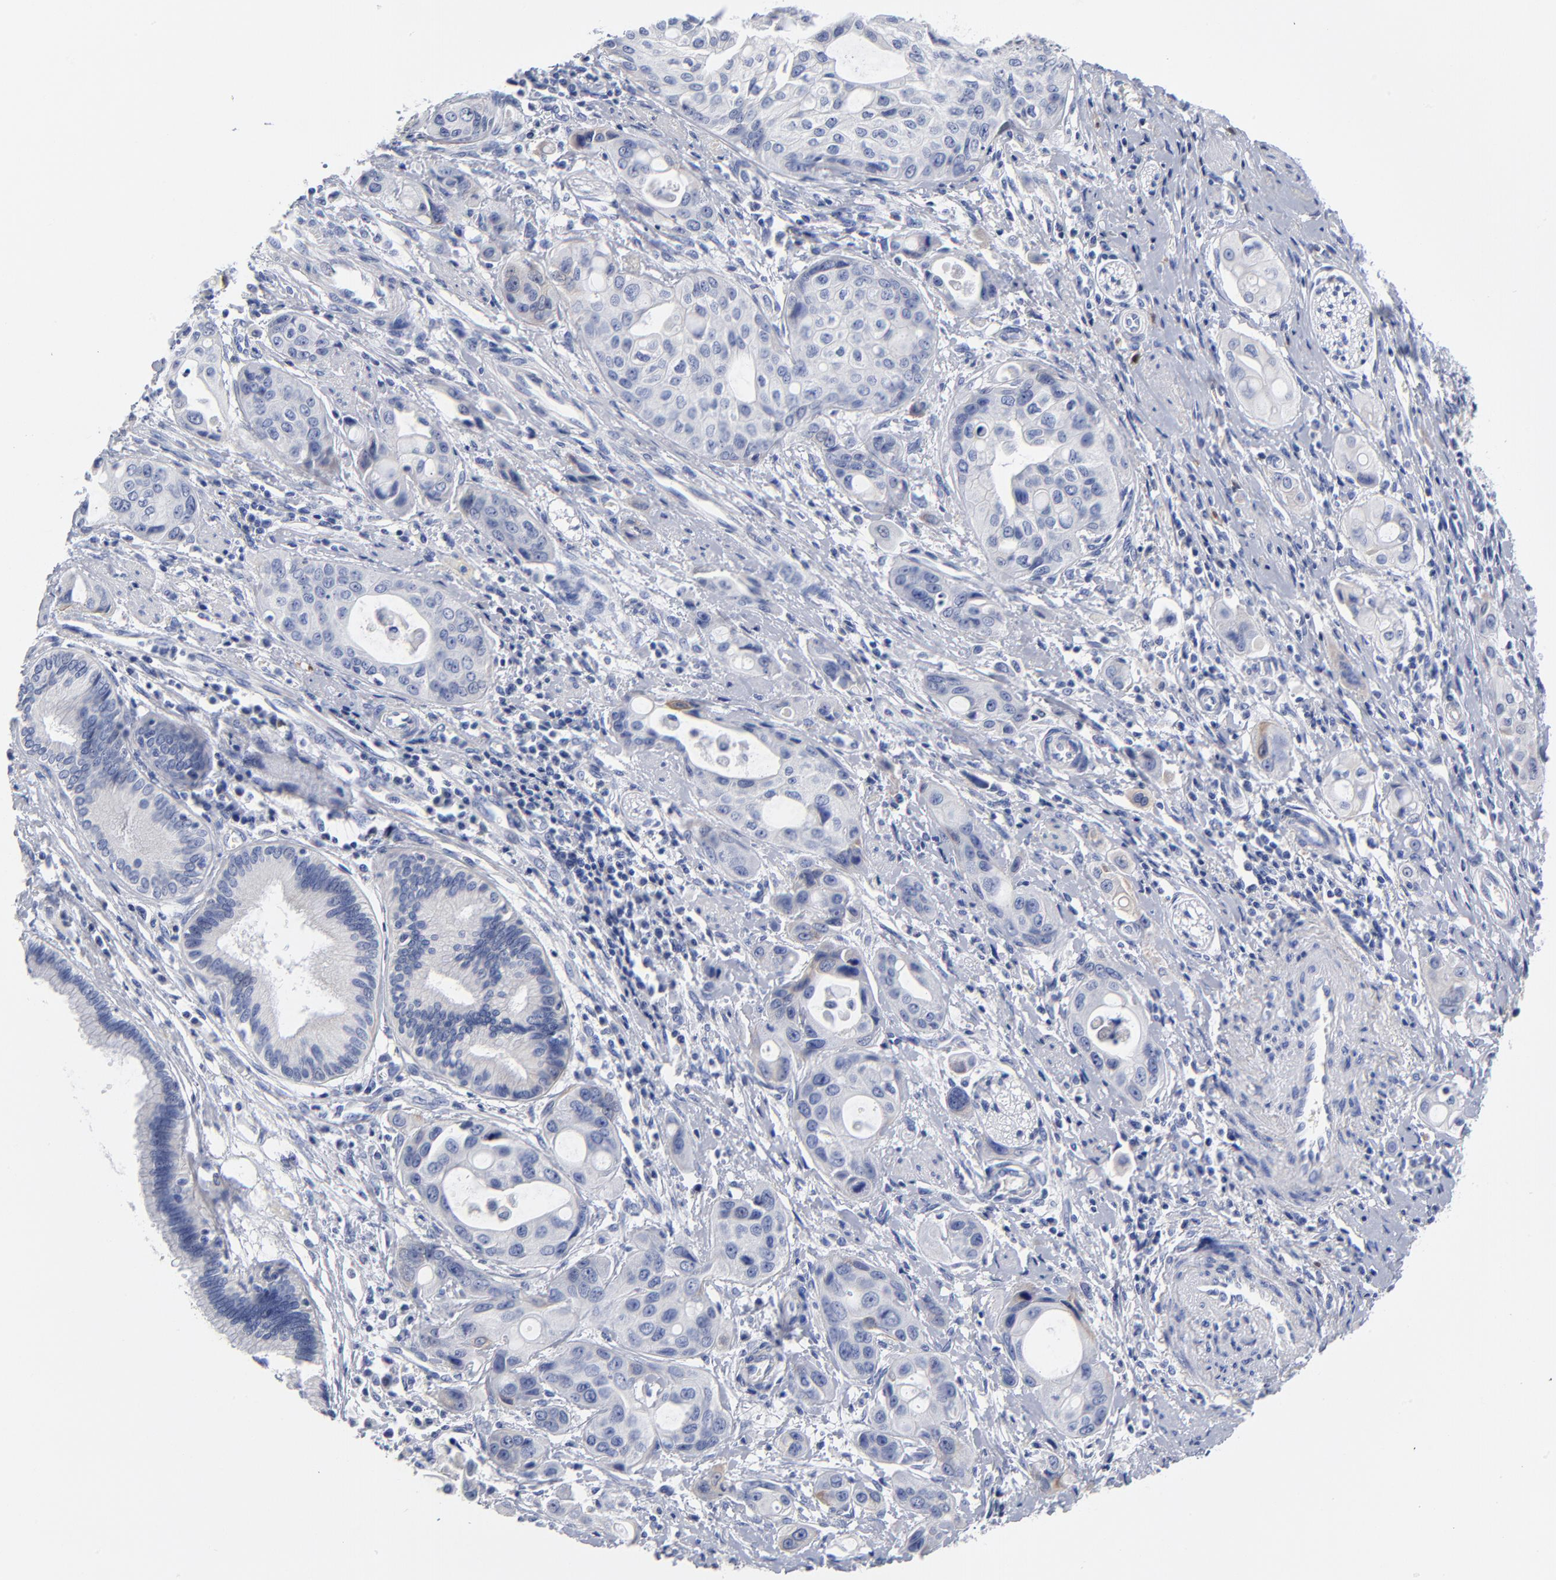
{"staining": {"intensity": "negative", "quantity": "none", "location": "none"}, "tissue": "pancreatic cancer", "cell_type": "Tumor cells", "image_type": "cancer", "snomed": [{"axis": "morphology", "description": "Adenocarcinoma, NOS"}, {"axis": "topography", "description": "Pancreas"}], "caption": "DAB (3,3'-diaminobenzidine) immunohistochemical staining of pancreatic cancer demonstrates no significant positivity in tumor cells.", "gene": "PTP4A1", "patient": {"sex": "female", "age": 60}}